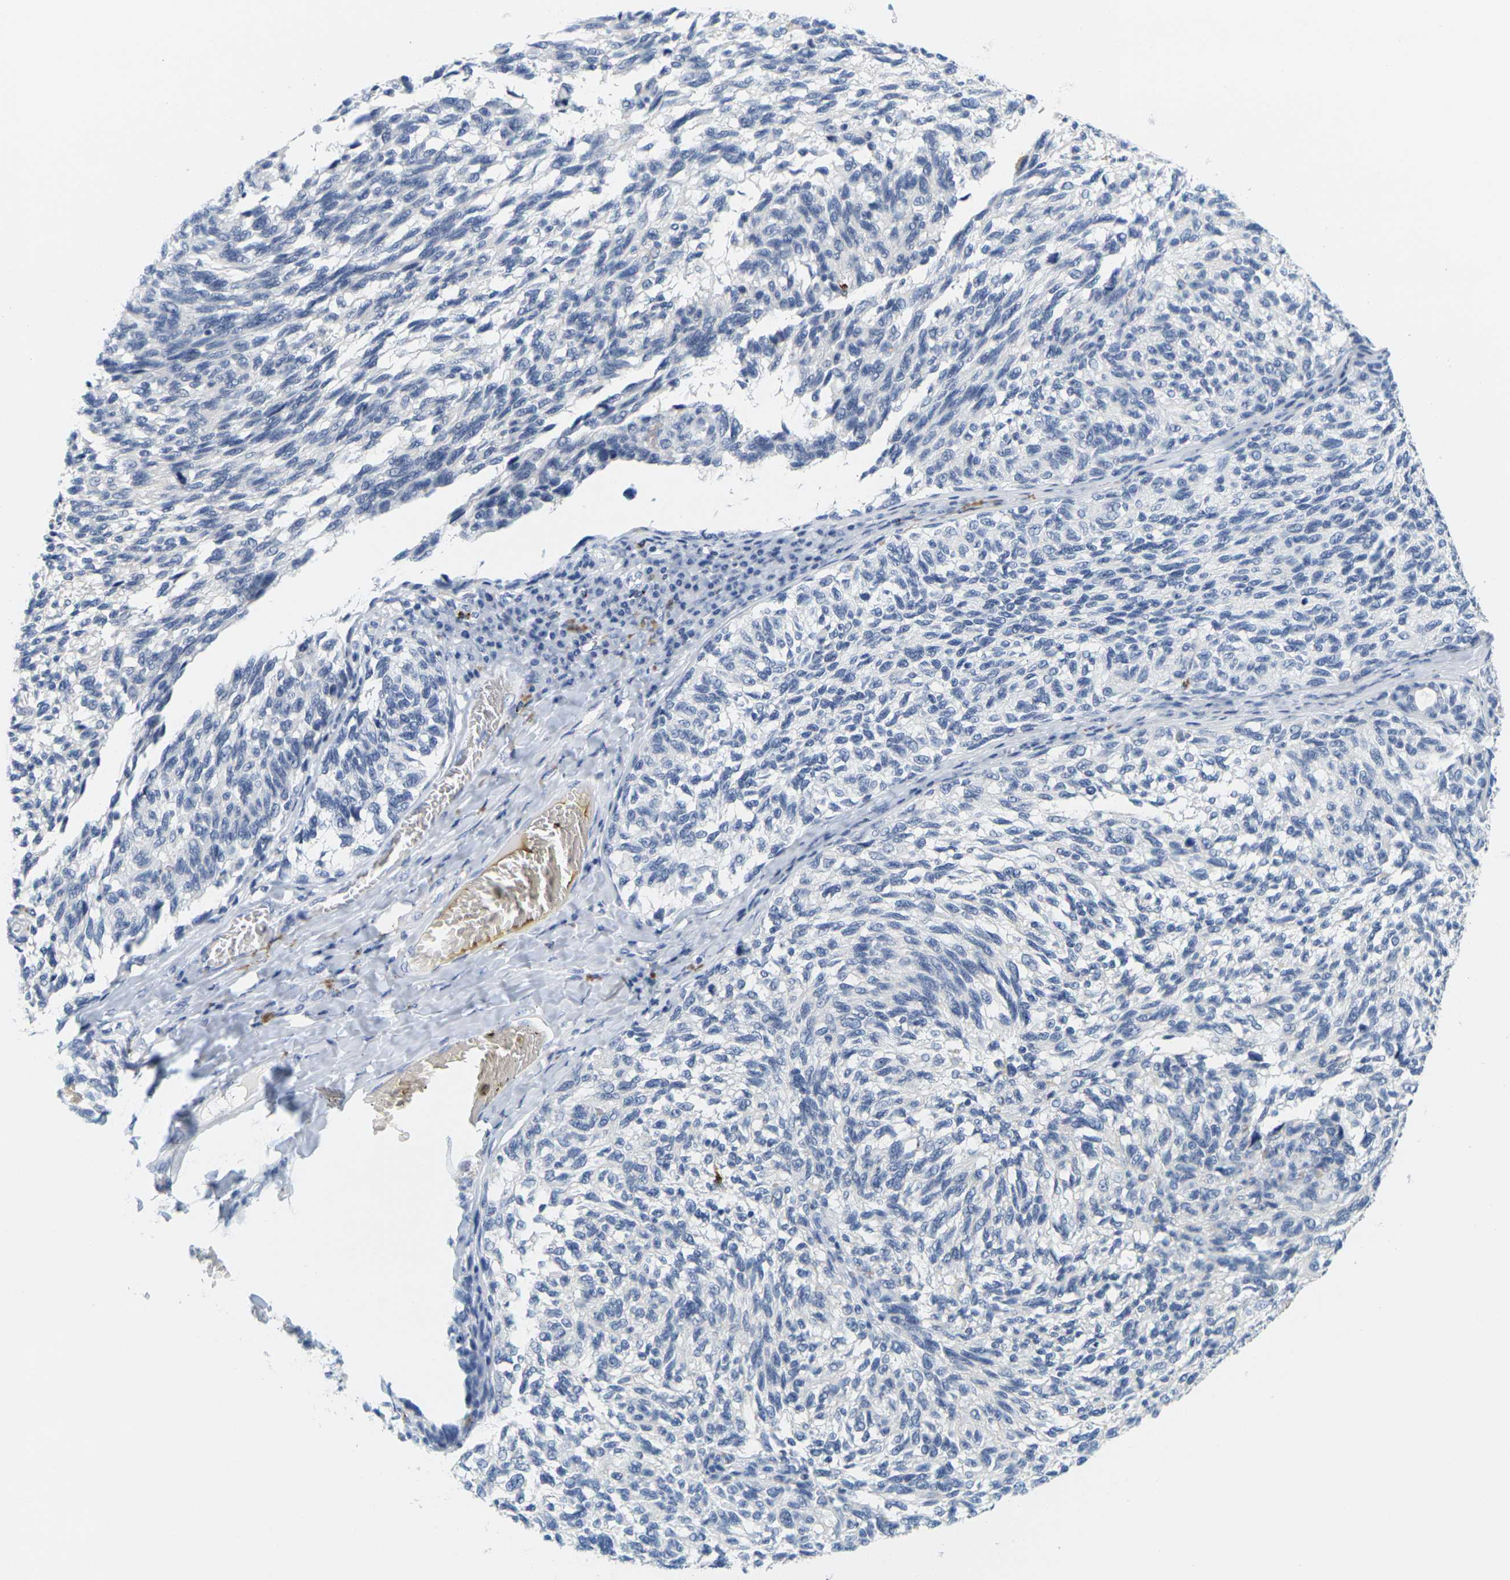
{"staining": {"intensity": "negative", "quantity": "none", "location": "none"}, "tissue": "melanoma", "cell_type": "Tumor cells", "image_type": "cancer", "snomed": [{"axis": "morphology", "description": "Malignant melanoma, NOS"}, {"axis": "topography", "description": "Skin"}], "caption": "The immunohistochemistry (IHC) image has no significant expression in tumor cells of melanoma tissue.", "gene": "HLA-DOB", "patient": {"sex": "female", "age": 73}}